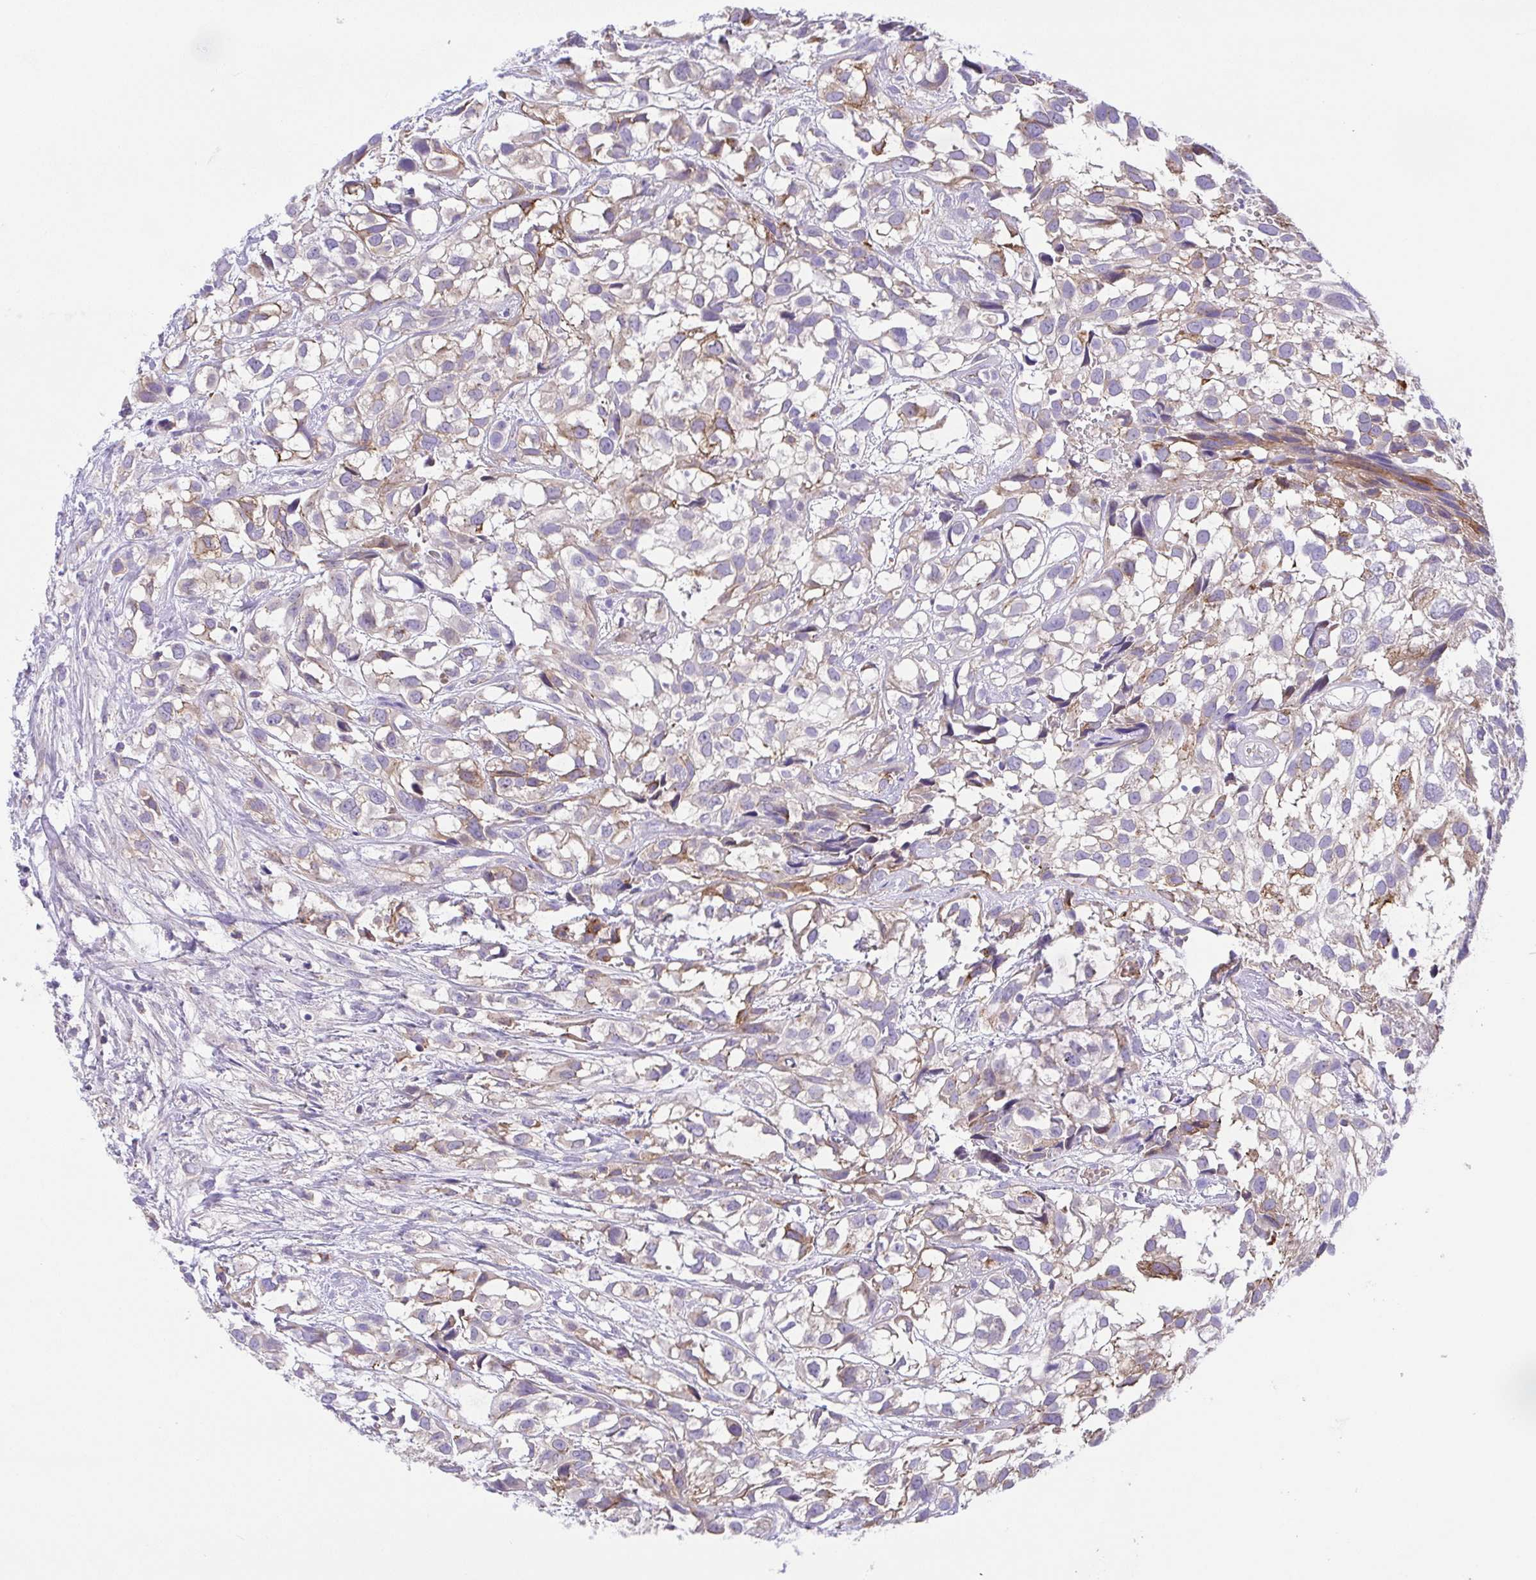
{"staining": {"intensity": "weak", "quantity": "25%-75%", "location": "cytoplasmic/membranous"}, "tissue": "urothelial cancer", "cell_type": "Tumor cells", "image_type": "cancer", "snomed": [{"axis": "morphology", "description": "Urothelial carcinoma, High grade"}, {"axis": "topography", "description": "Urinary bladder"}], "caption": "This is an image of immunohistochemistry (IHC) staining of high-grade urothelial carcinoma, which shows weak positivity in the cytoplasmic/membranous of tumor cells.", "gene": "SLC13A1", "patient": {"sex": "male", "age": 56}}